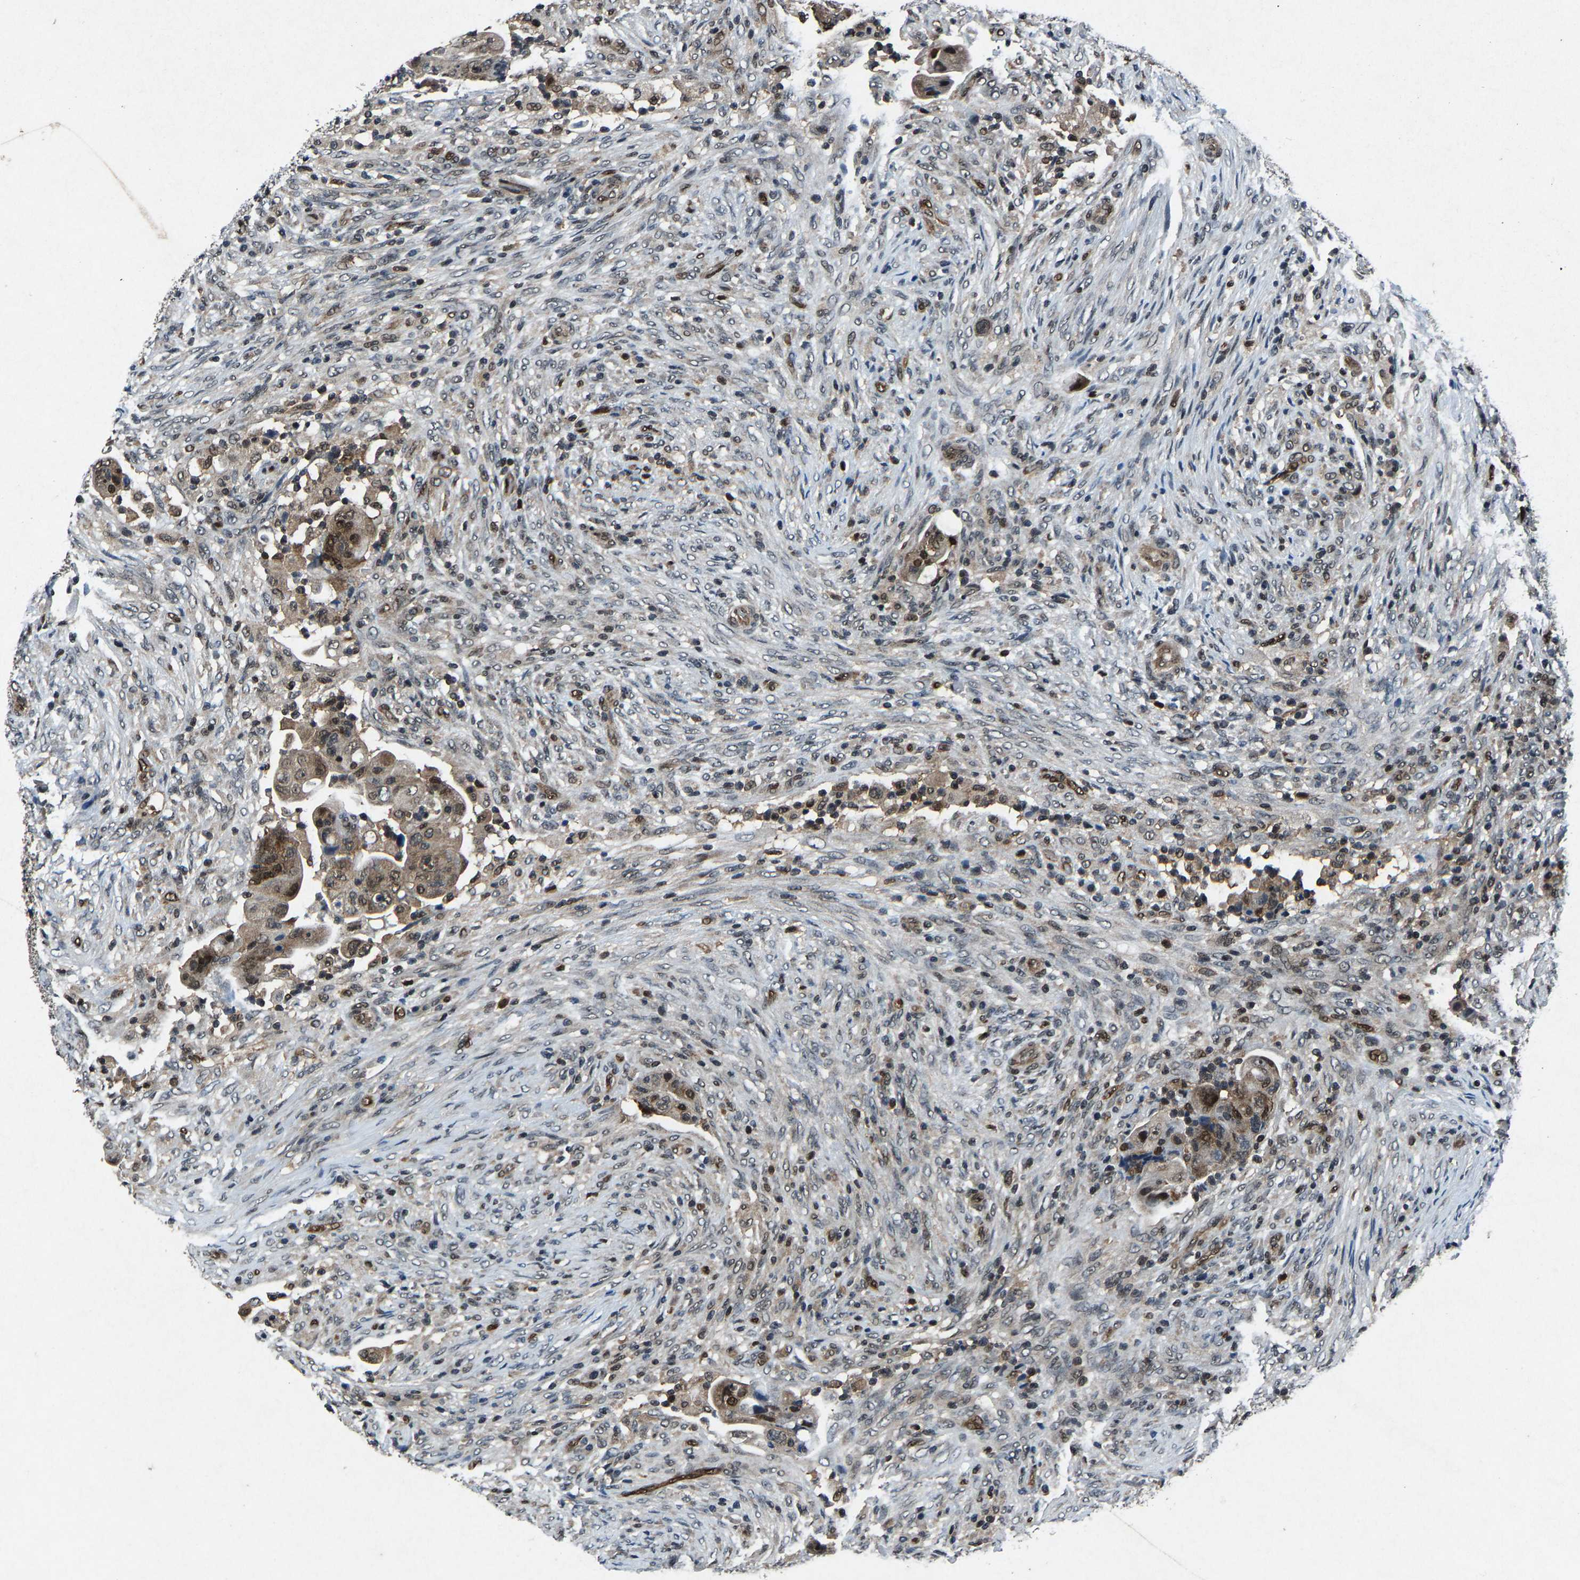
{"staining": {"intensity": "weak", "quantity": ">75%", "location": "cytoplasmic/membranous,nuclear"}, "tissue": "colorectal cancer", "cell_type": "Tumor cells", "image_type": "cancer", "snomed": [{"axis": "morphology", "description": "Adenocarcinoma, NOS"}, {"axis": "topography", "description": "Rectum"}], "caption": "This image shows IHC staining of colorectal adenocarcinoma, with low weak cytoplasmic/membranous and nuclear staining in approximately >75% of tumor cells.", "gene": "ATXN3", "patient": {"sex": "female", "age": 71}}